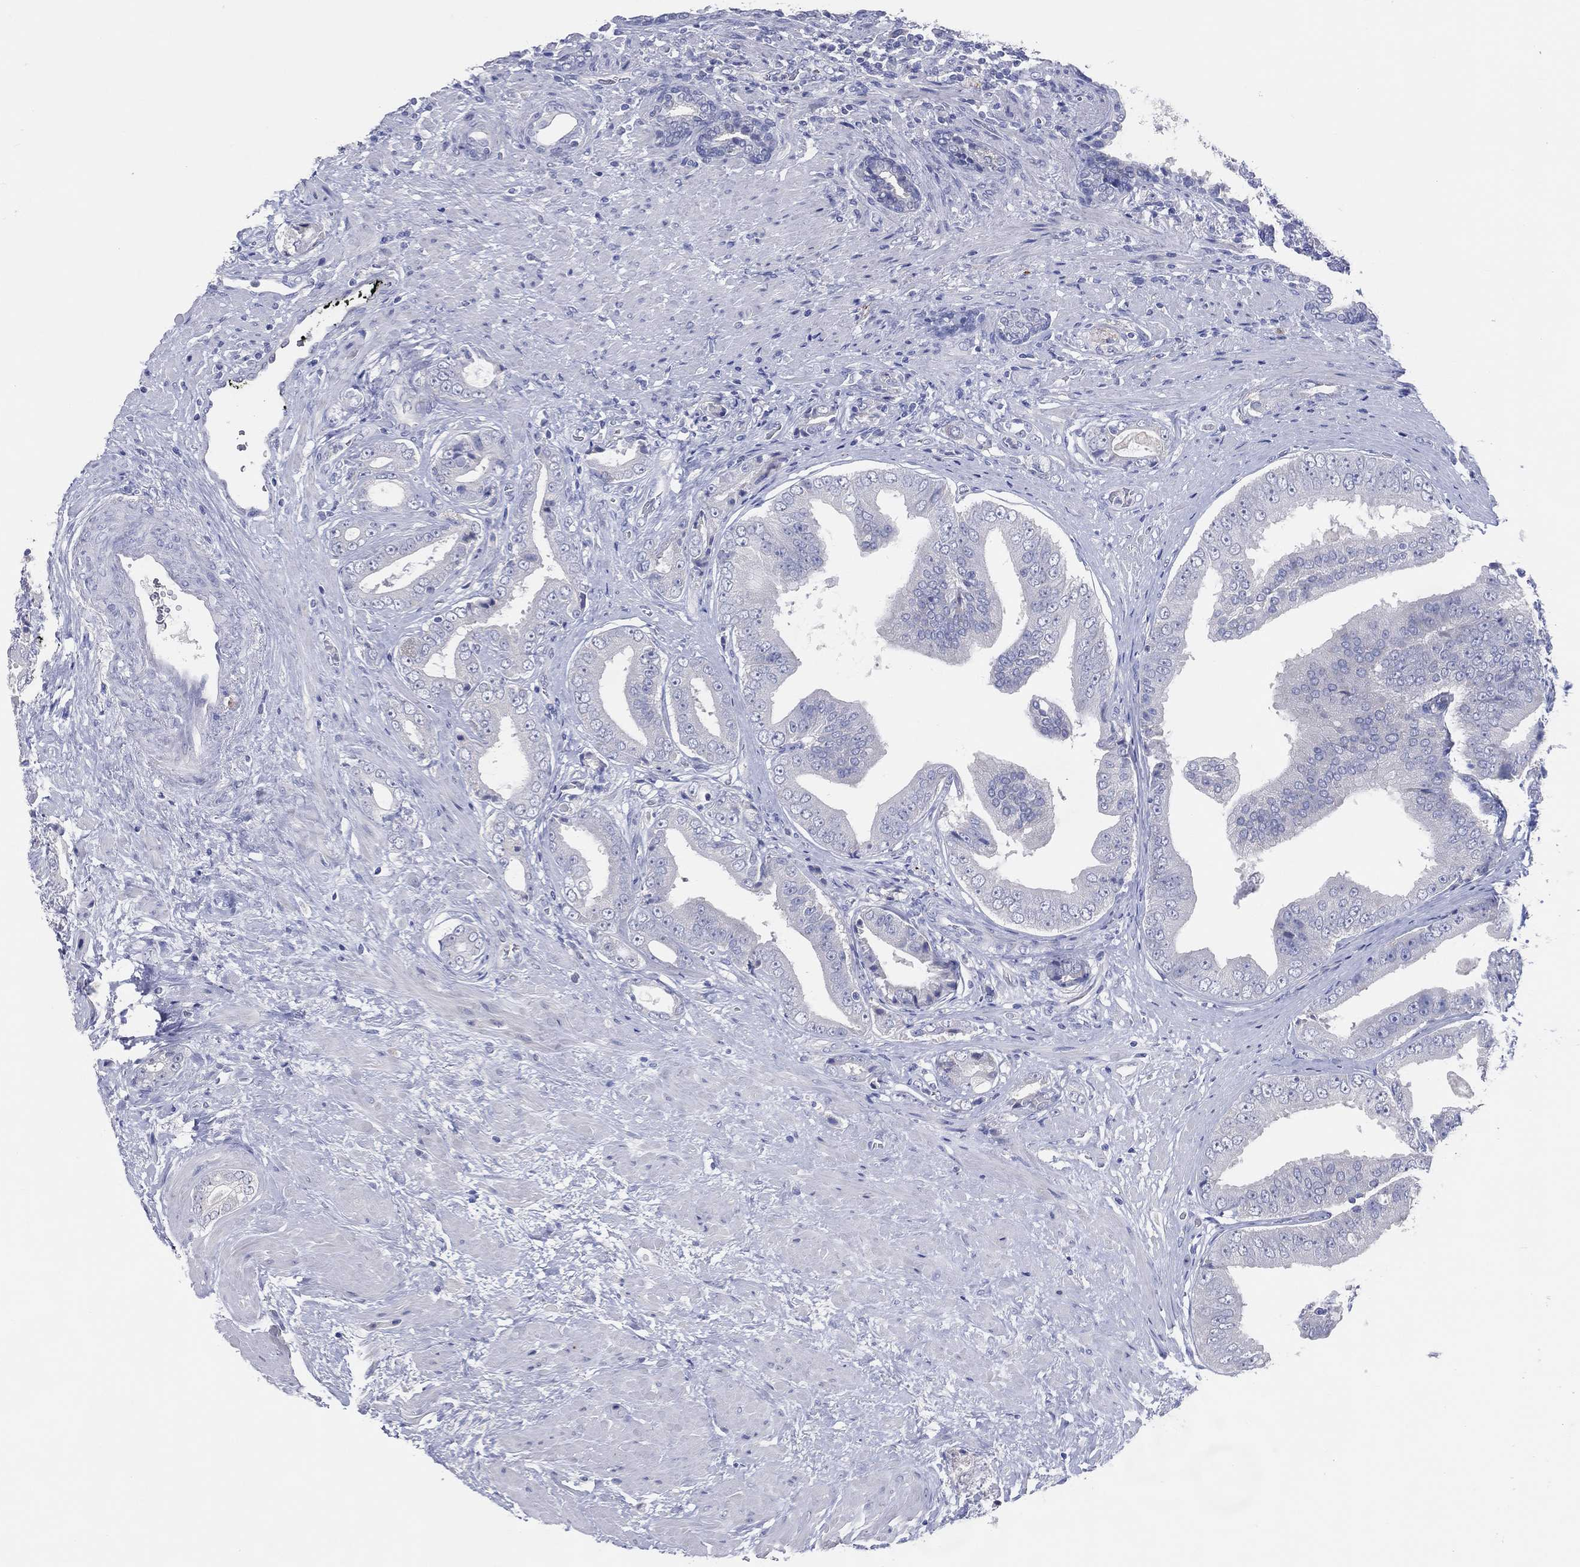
{"staining": {"intensity": "negative", "quantity": "none", "location": "none"}, "tissue": "prostate cancer", "cell_type": "Tumor cells", "image_type": "cancer", "snomed": [{"axis": "morphology", "description": "Adenocarcinoma, Low grade"}, {"axis": "topography", "description": "Prostate and seminal vesicle, NOS"}], "caption": "Immunohistochemistry image of neoplastic tissue: human prostate low-grade adenocarcinoma stained with DAB exhibits no significant protein expression in tumor cells.", "gene": "DNAH6", "patient": {"sex": "male", "age": 61}}